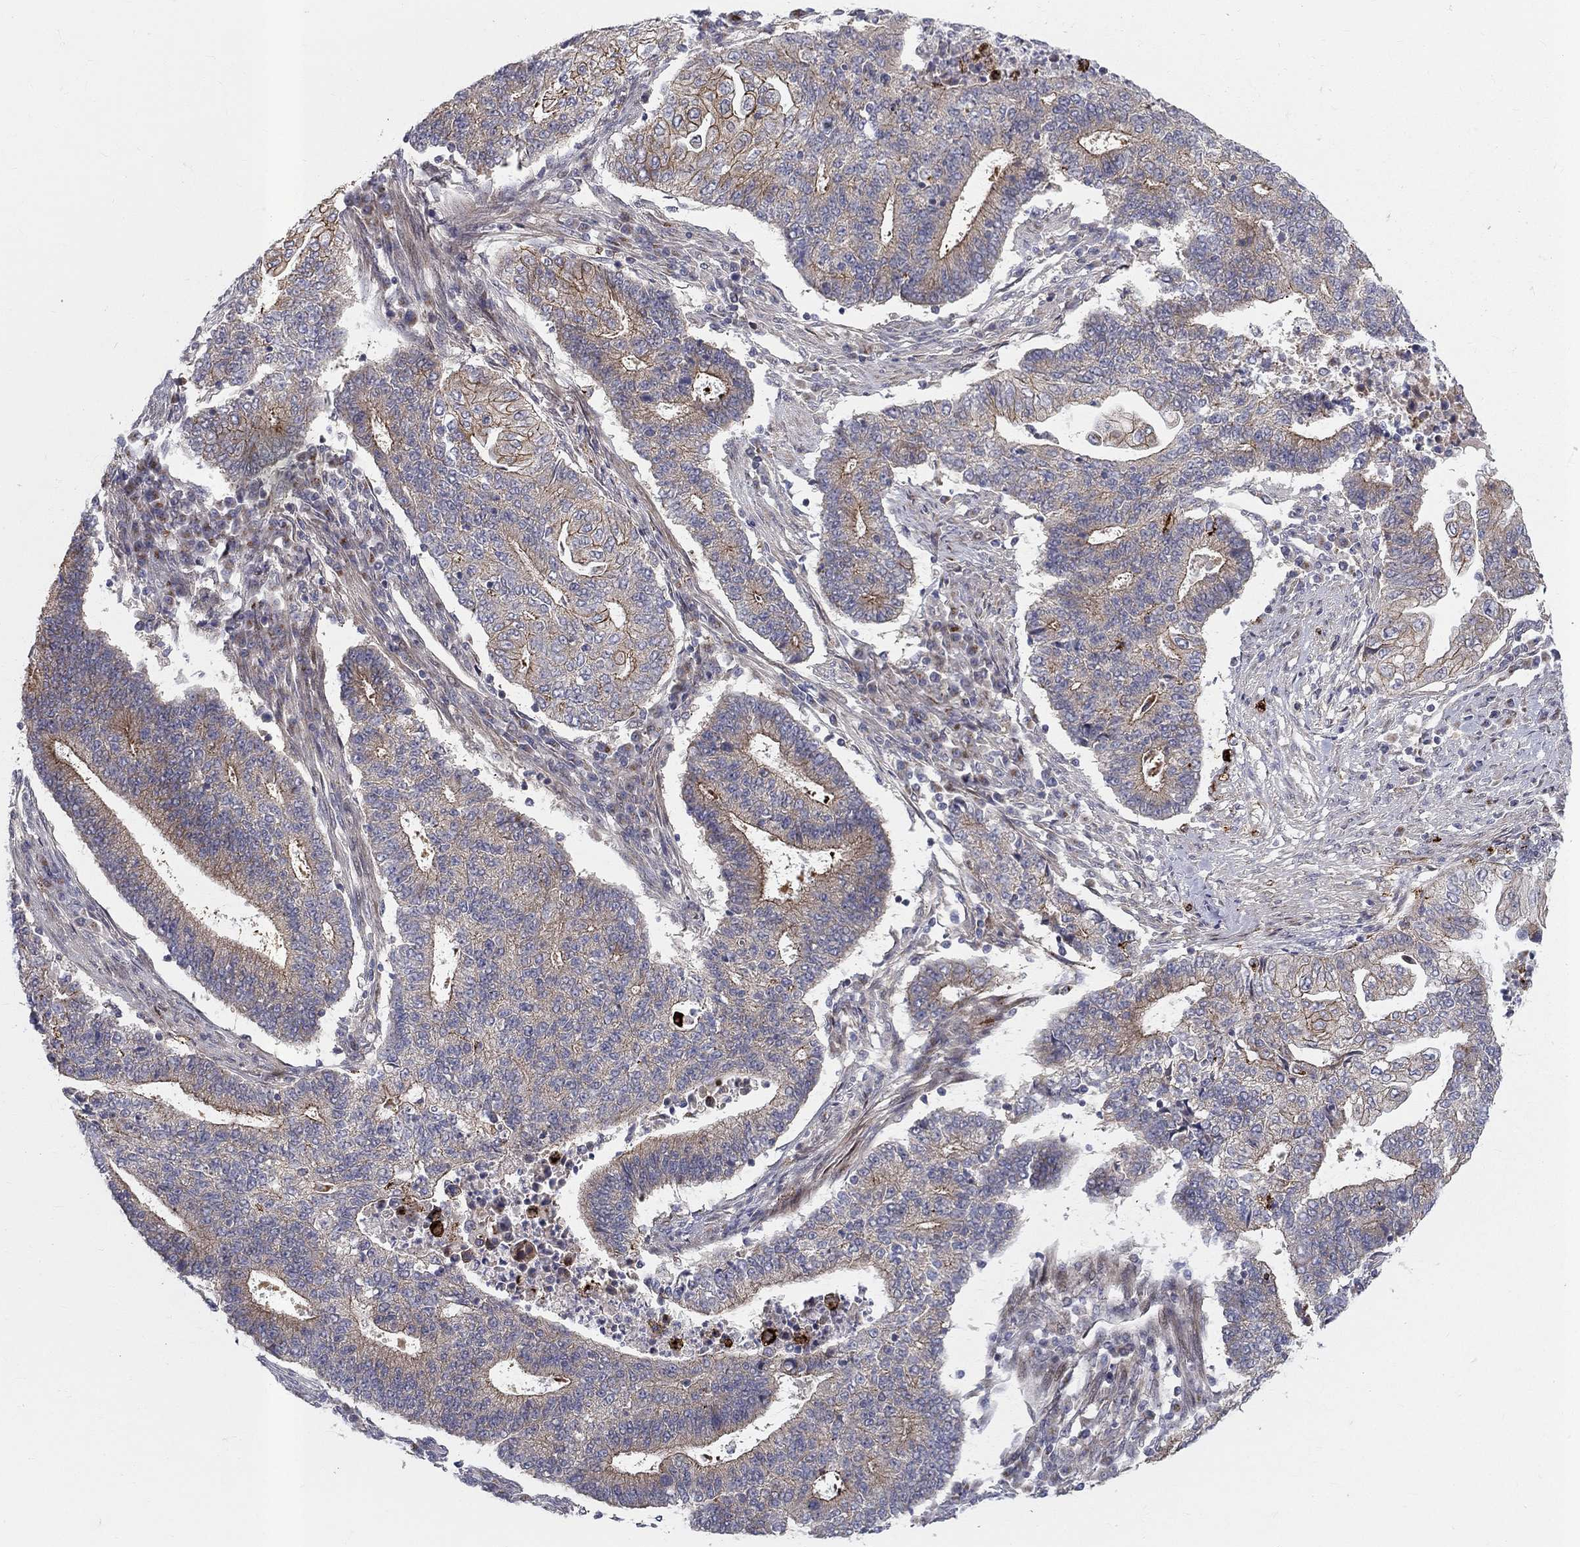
{"staining": {"intensity": "moderate", "quantity": "<25%", "location": "cytoplasmic/membranous"}, "tissue": "endometrial cancer", "cell_type": "Tumor cells", "image_type": "cancer", "snomed": [{"axis": "morphology", "description": "Adenocarcinoma, NOS"}, {"axis": "topography", "description": "Uterus"}, {"axis": "topography", "description": "Endometrium"}], "caption": "This photomicrograph displays immunohistochemistry staining of endometrial cancer (adenocarcinoma), with low moderate cytoplasmic/membranous expression in approximately <25% of tumor cells.", "gene": "WDR19", "patient": {"sex": "female", "age": 54}}